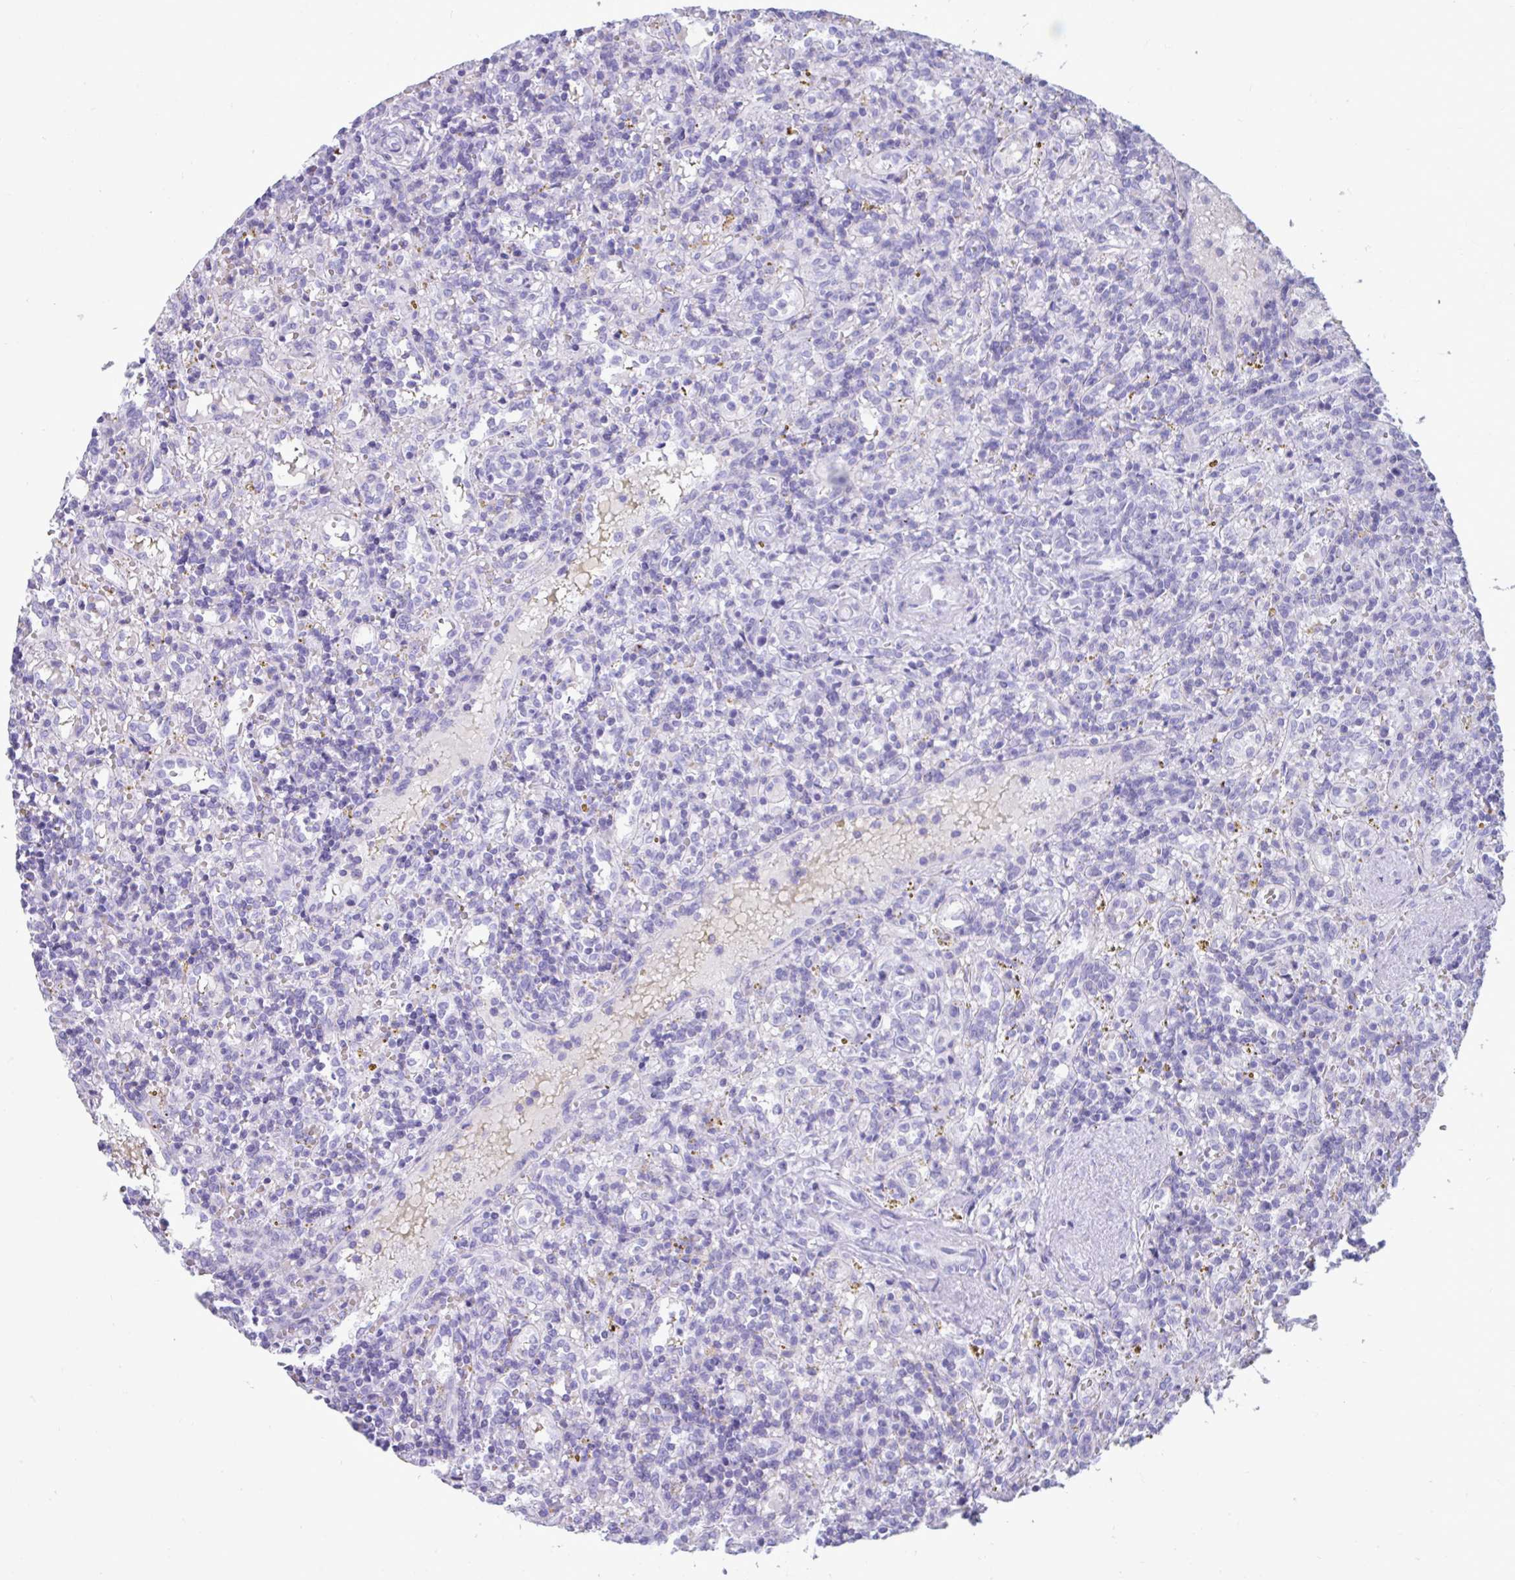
{"staining": {"intensity": "negative", "quantity": "none", "location": "none"}, "tissue": "lymphoma", "cell_type": "Tumor cells", "image_type": "cancer", "snomed": [{"axis": "morphology", "description": "Malignant lymphoma, non-Hodgkin's type, Low grade"}, {"axis": "topography", "description": "Spleen"}], "caption": "Micrograph shows no protein expression in tumor cells of malignant lymphoma, non-Hodgkin's type (low-grade) tissue. The staining is performed using DAB (3,3'-diaminobenzidine) brown chromogen with nuclei counter-stained in using hematoxylin.", "gene": "PSCA", "patient": {"sex": "male", "age": 67}}